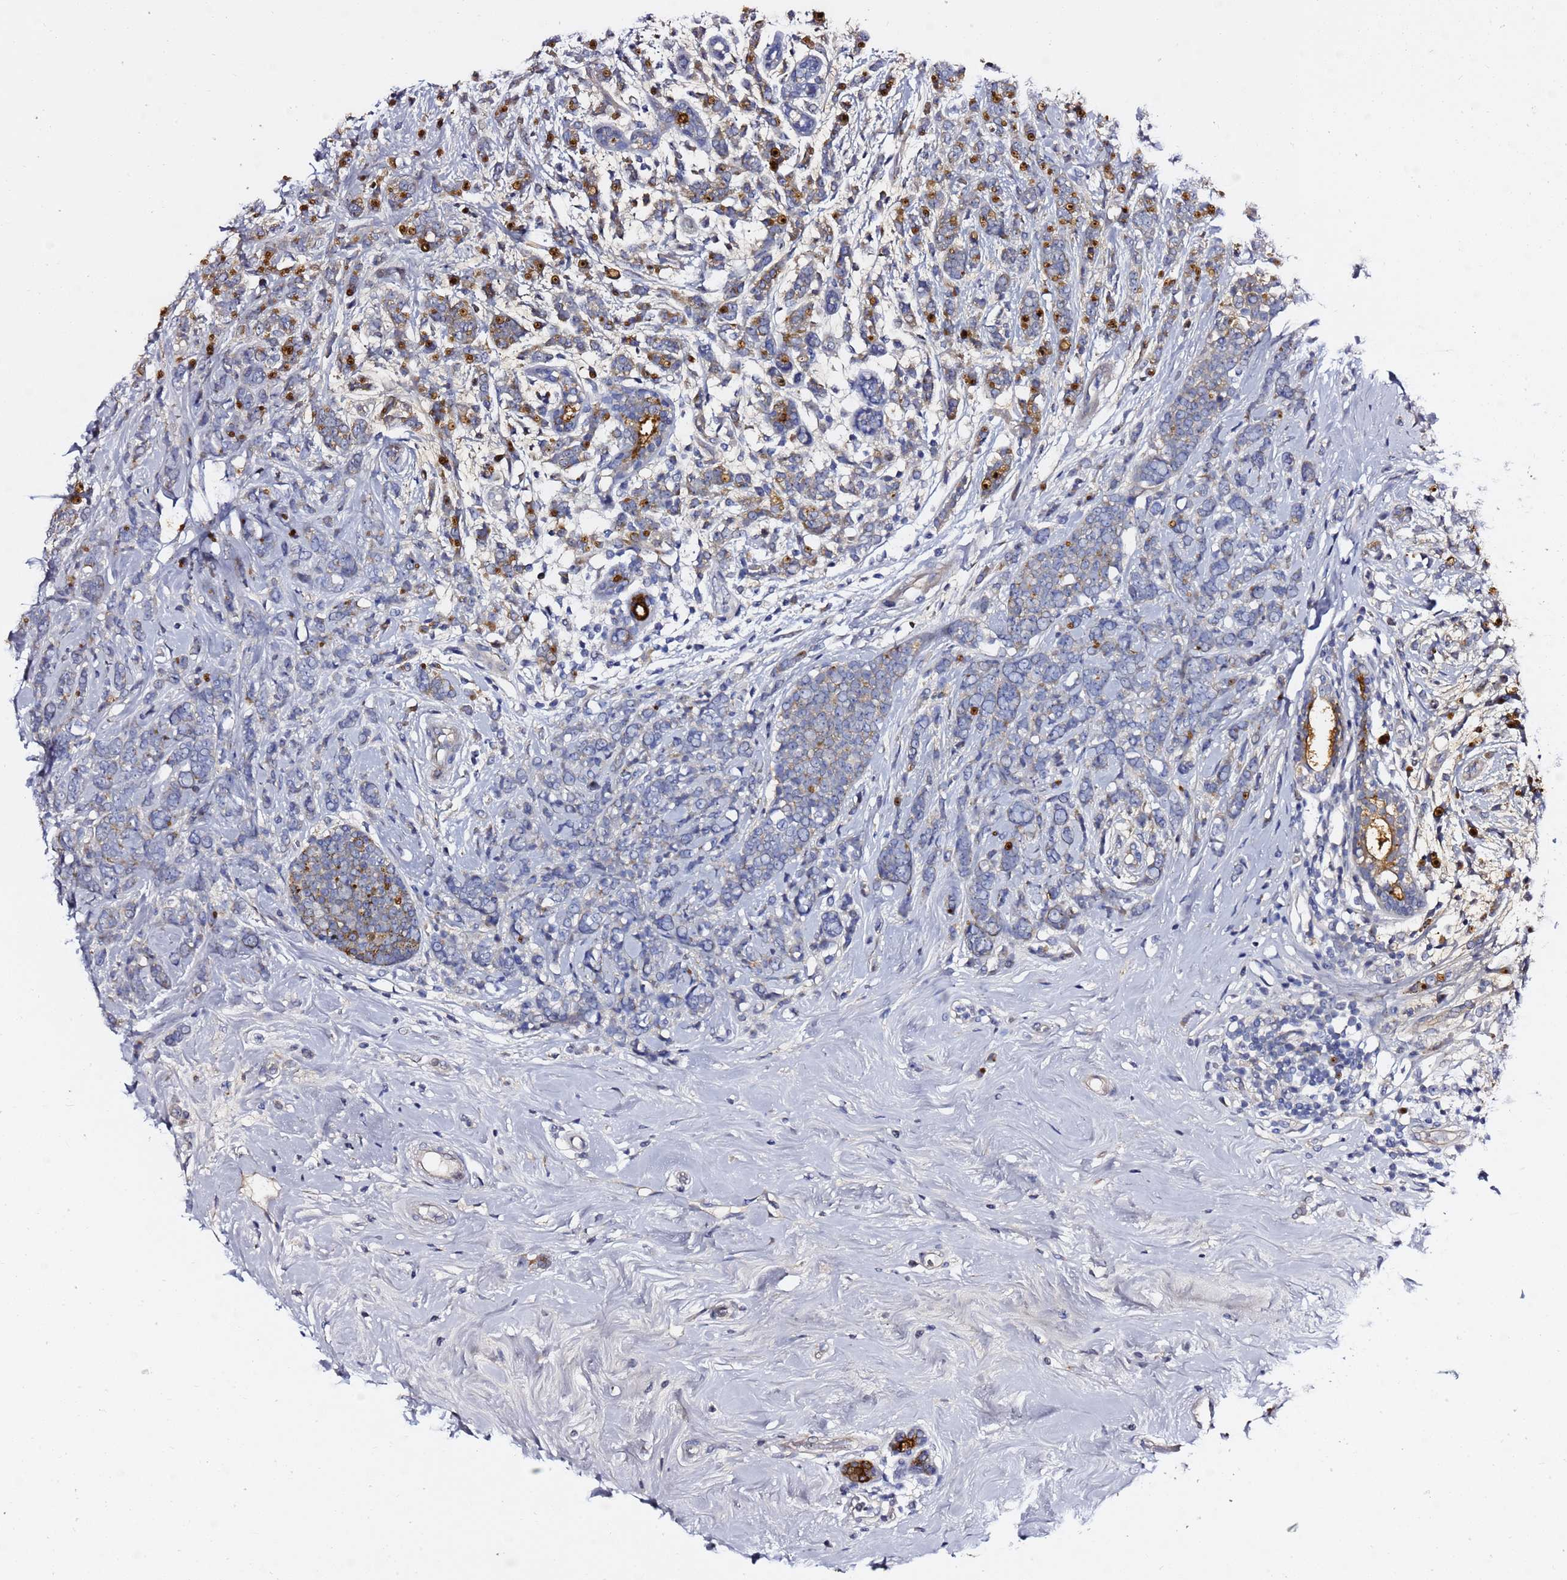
{"staining": {"intensity": "moderate", "quantity": "<25%", "location": "cytoplasmic/membranous"}, "tissue": "breast cancer", "cell_type": "Tumor cells", "image_type": "cancer", "snomed": [{"axis": "morphology", "description": "Lobular carcinoma"}, {"axis": "topography", "description": "Breast"}], "caption": "Immunohistochemistry (DAB) staining of human breast lobular carcinoma reveals moderate cytoplasmic/membranous protein positivity in about <25% of tumor cells. (DAB (3,3'-diaminobenzidine) IHC, brown staining for protein, blue staining for nuclei).", "gene": "NAT2", "patient": {"sex": "female", "age": 58}}